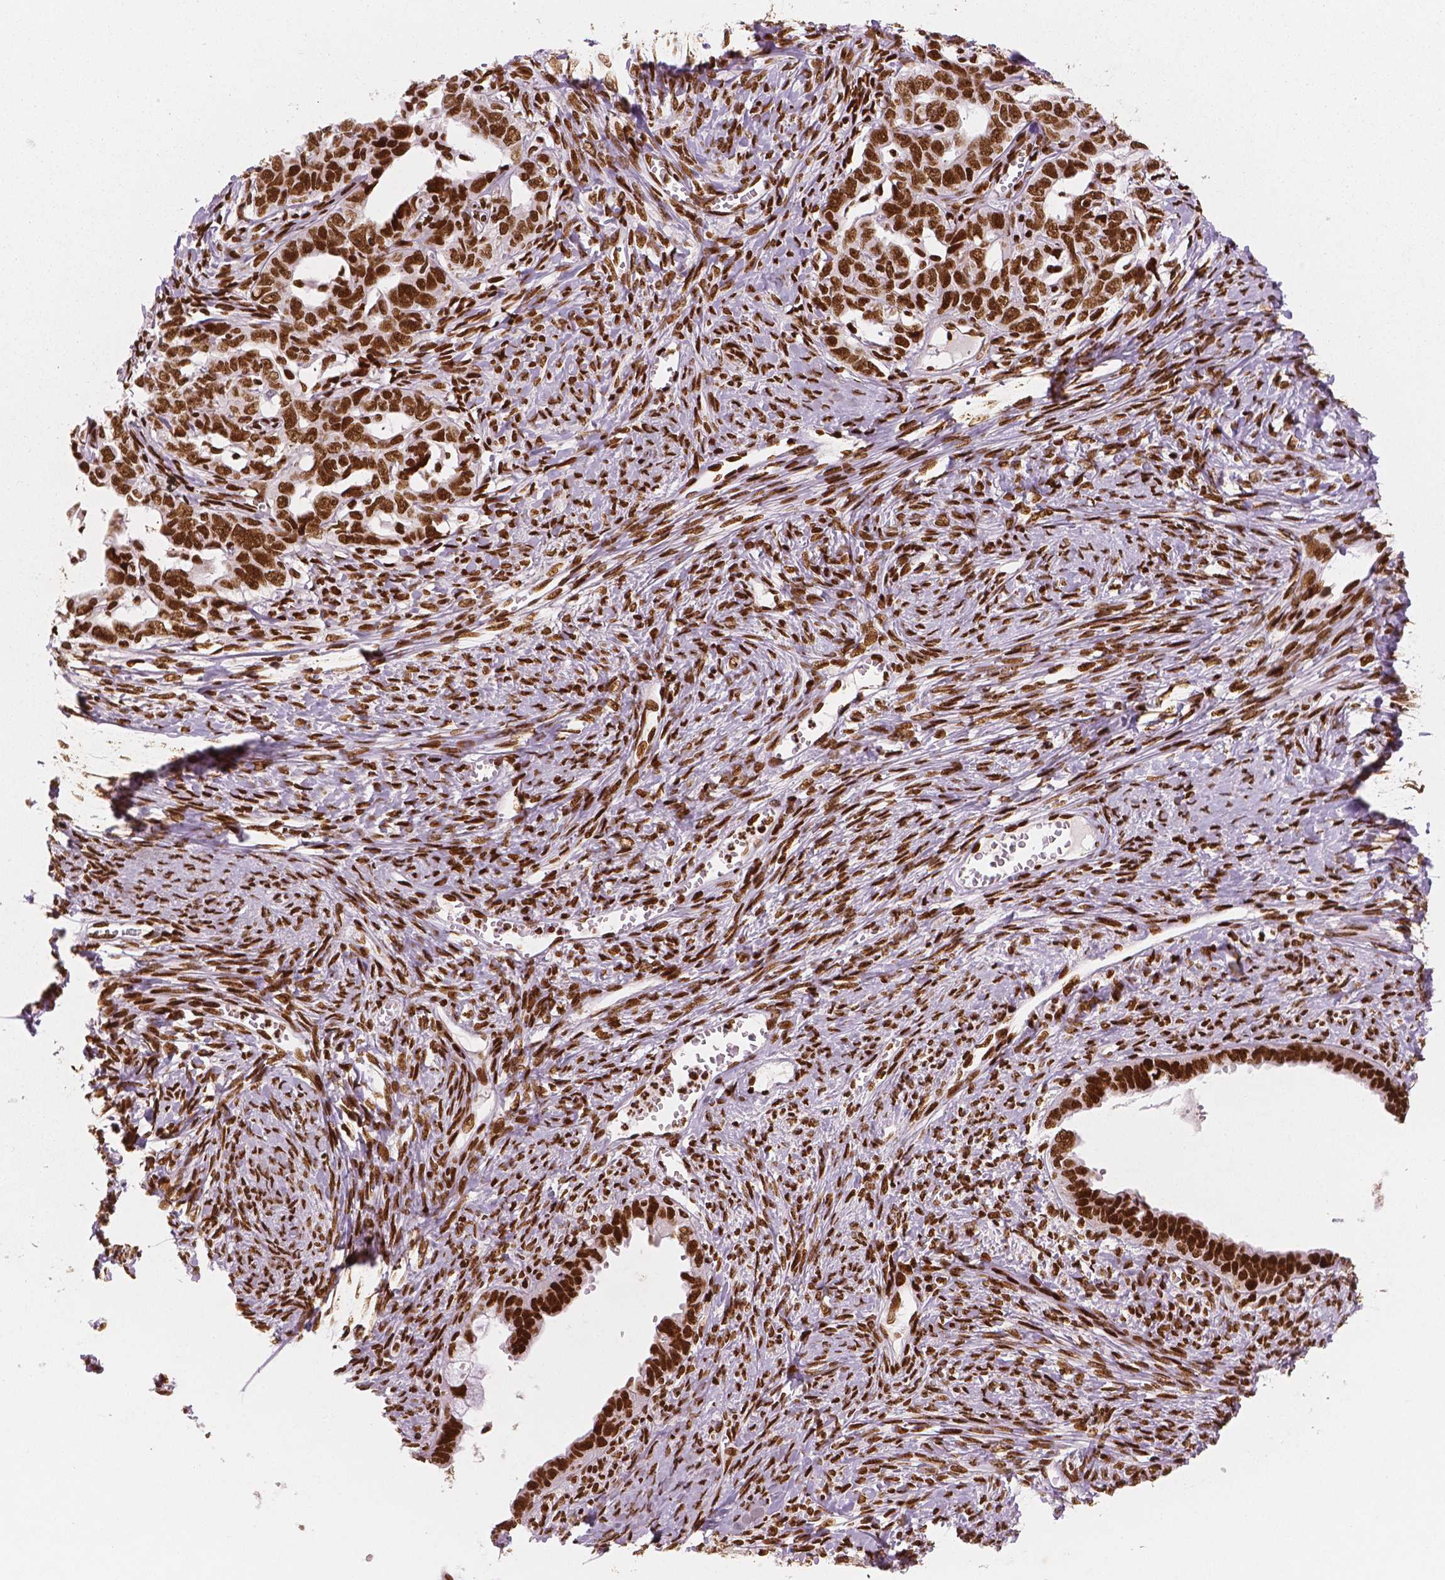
{"staining": {"intensity": "strong", "quantity": ">75%", "location": "nuclear"}, "tissue": "ovarian cancer", "cell_type": "Tumor cells", "image_type": "cancer", "snomed": [{"axis": "morphology", "description": "Cystadenocarcinoma, serous, NOS"}, {"axis": "topography", "description": "Ovary"}], "caption": "Human ovarian cancer (serous cystadenocarcinoma) stained with a brown dye demonstrates strong nuclear positive positivity in about >75% of tumor cells.", "gene": "BRD4", "patient": {"sex": "female", "age": 69}}